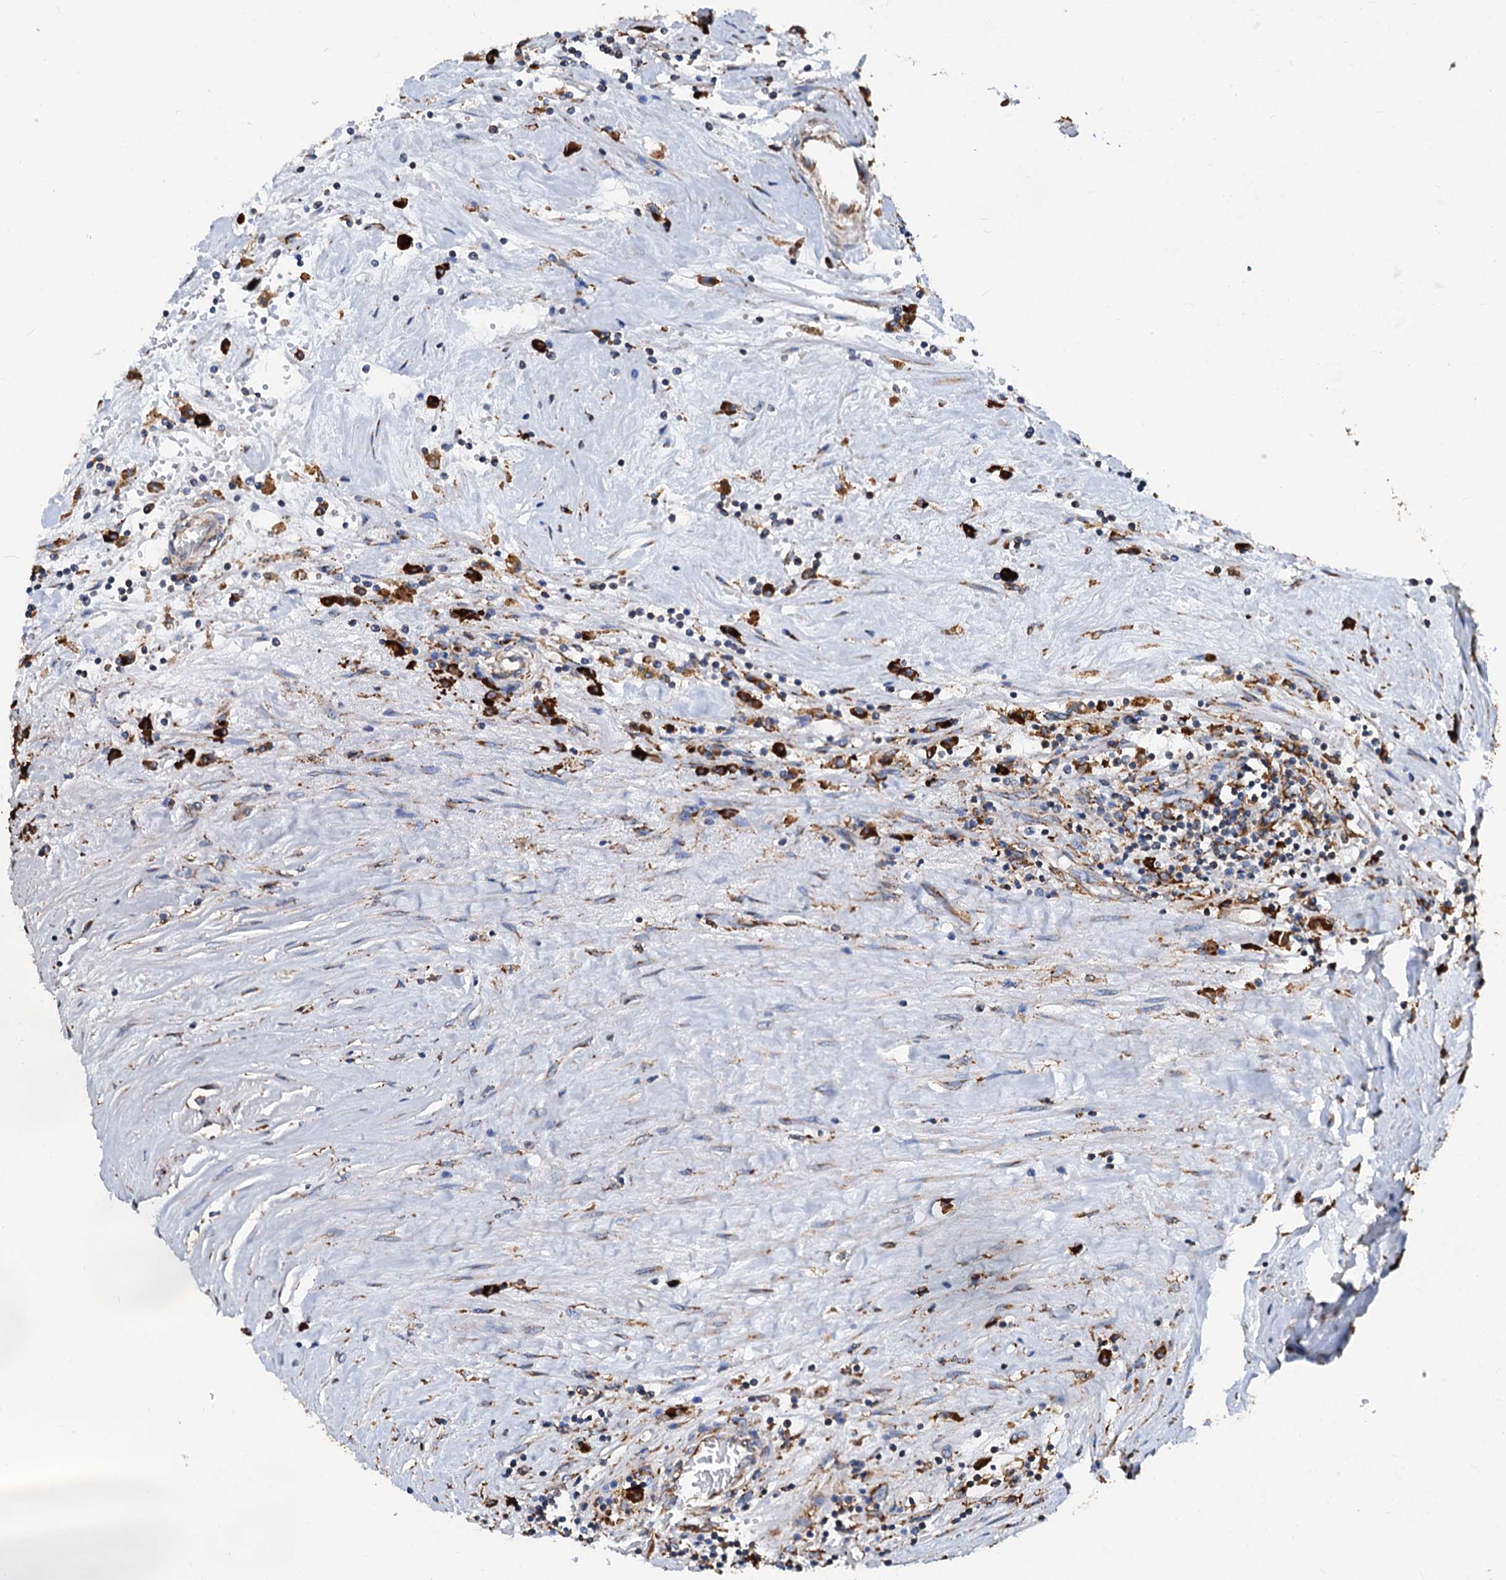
{"staining": {"intensity": "moderate", "quantity": "<25%", "location": "cytoplasmic/membranous"}, "tissue": "renal cancer", "cell_type": "Tumor cells", "image_type": "cancer", "snomed": [{"axis": "morphology", "description": "Adenocarcinoma, NOS"}, {"axis": "topography", "description": "Kidney"}], "caption": "DAB (3,3'-diaminobenzidine) immunohistochemical staining of adenocarcinoma (renal) reveals moderate cytoplasmic/membranous protein positivity in about <25% of tumor cells.", "gene": "HSPA5", "patient": {"sex": "male", "age": 56}}